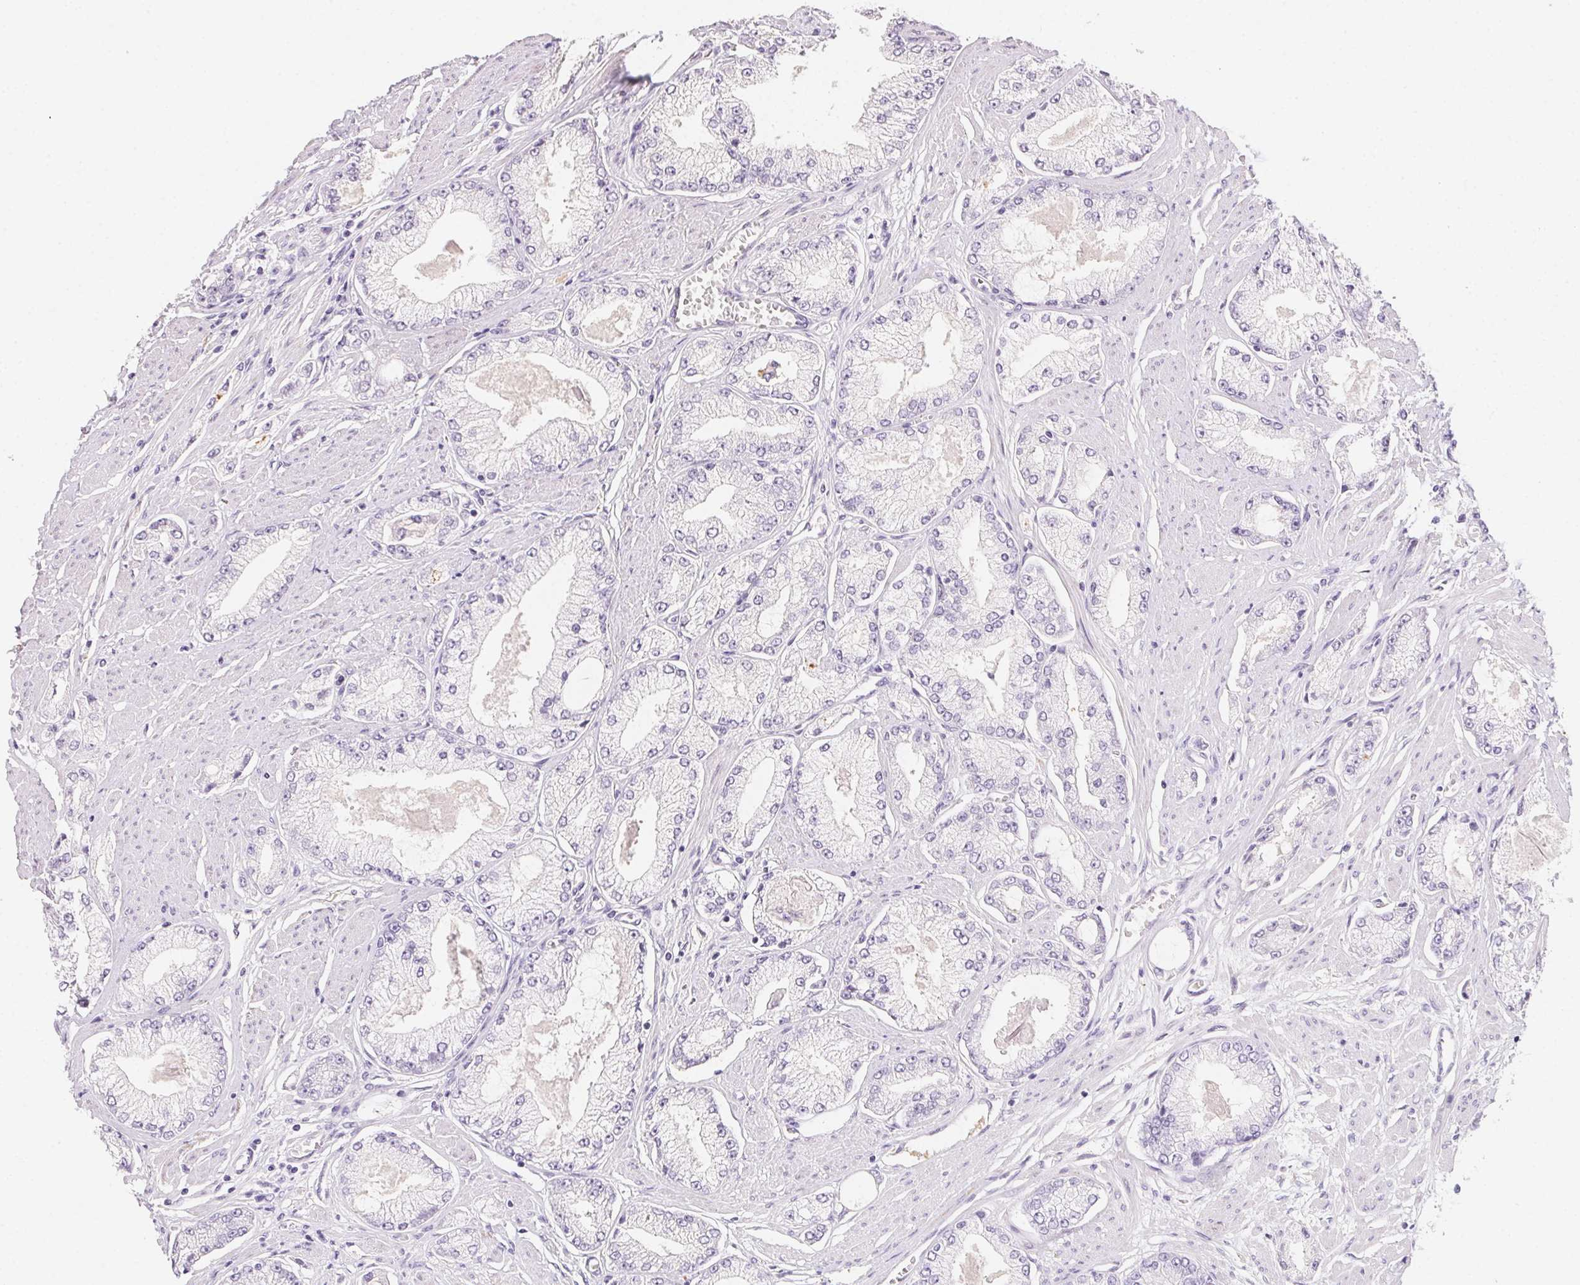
{"staining": {"intensity": "negative", "quantity": "none", "location": "none"}, "tissue": "prostate cancer", "cell_type": "Tumor cells", "image_type": "cancer", "snomed": [{"axis": "morphology", "description": "Adenocarcinoma, High grade"}, {"axis": "topography", "description": "Prostate"}], "caption": "IHC histopathology image of prostate cancer (high-grade adenocarcinoma) stained for a protein (brown), which reveals no positivity in tumor cells.", "gene": "MYL4", "patient": {"sex": "male", "age": 68}}